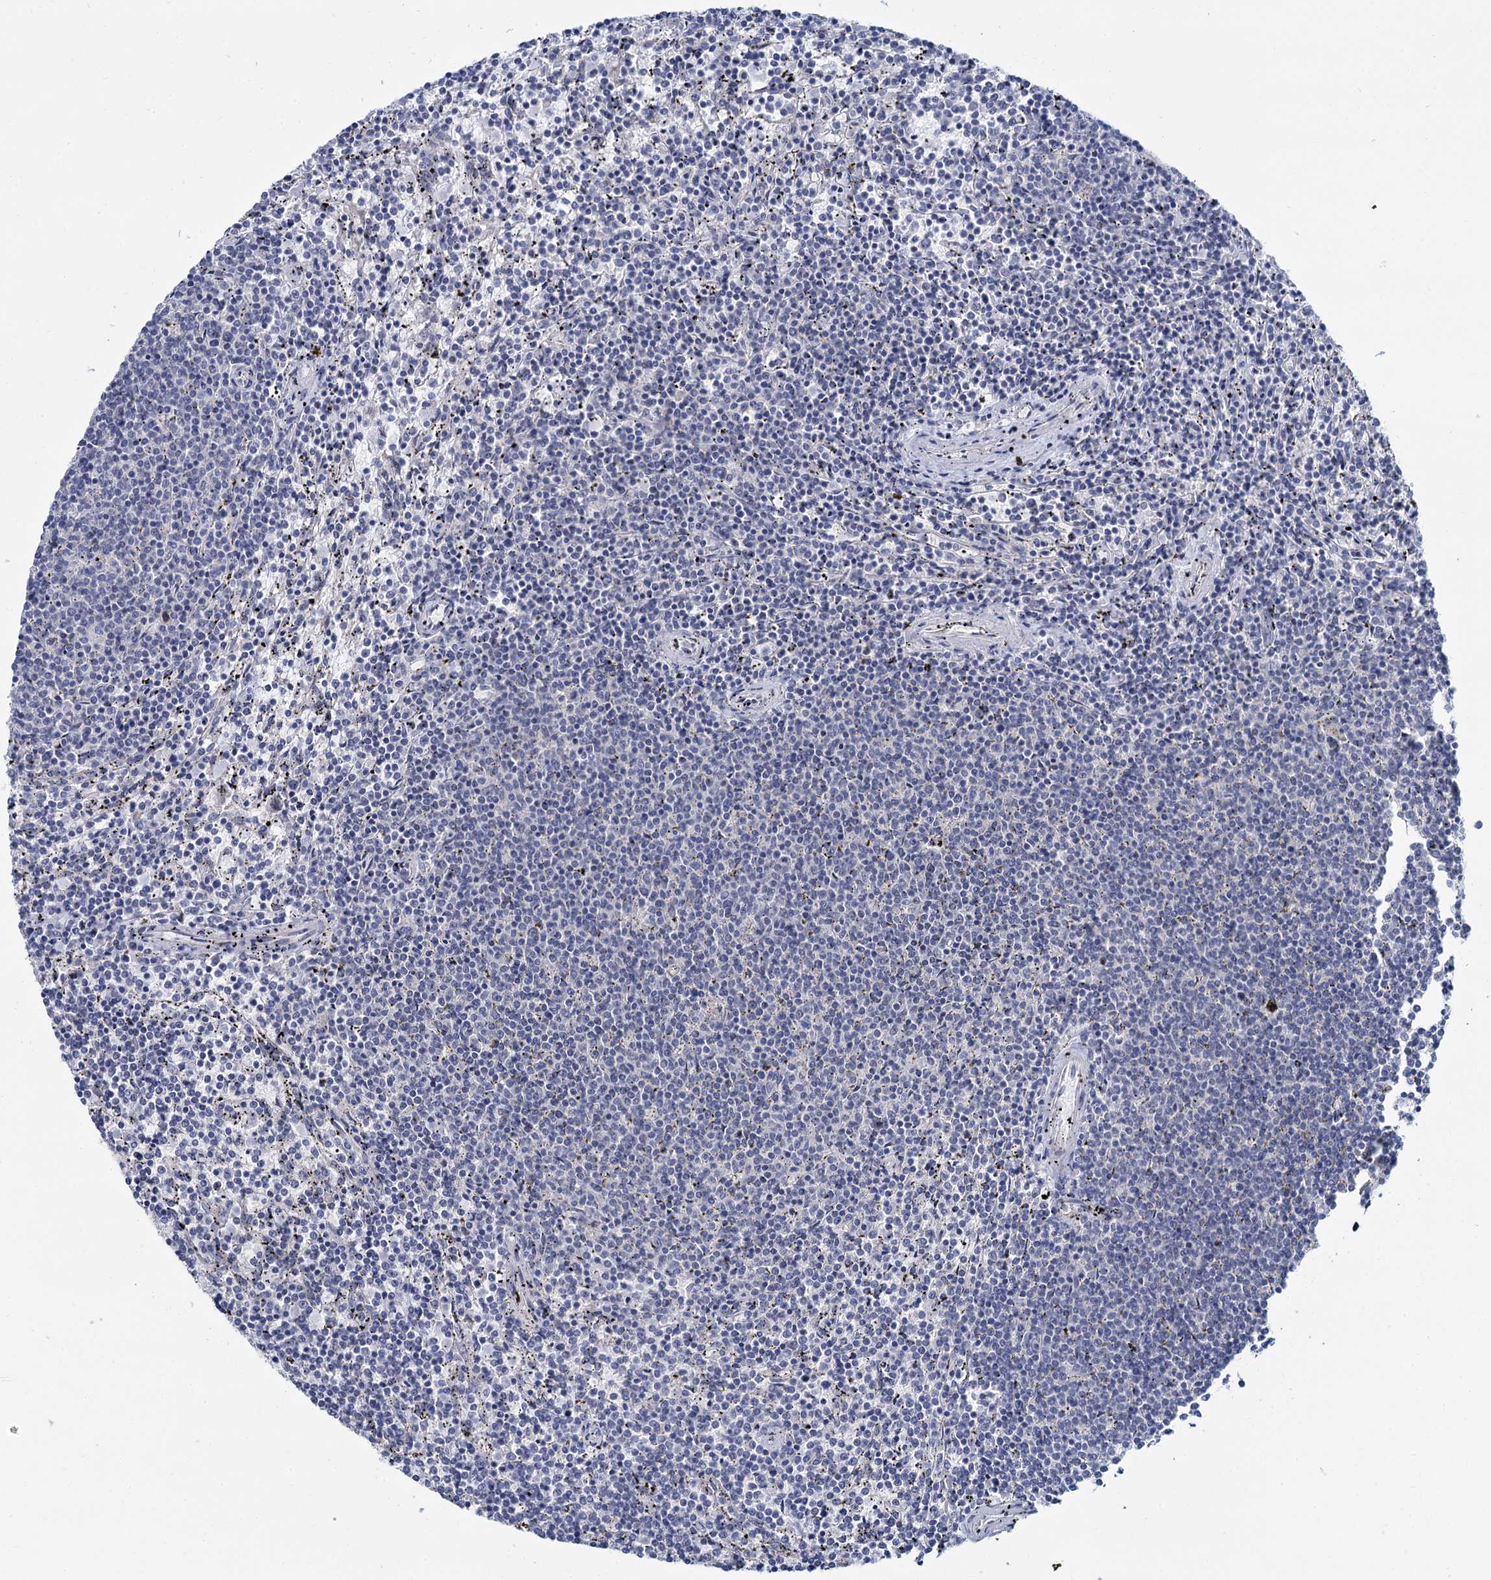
{"staining": {"intensity": "negative", "quantity": "none", "location": "none"}, "tissue": "lymphoma", "cell_type": "Tumor cells", "image_type": "cancer", "snomed": [{"axis": "morphology", "description": "Malignant lymphoma, non-Hodgkin's type, Low grade"}, {"axis": "topography", "description": "Spleen"}], "caption": "An image of lymphoma stained for a protein demonstrates no brown staining in tumor cells.", "gene": "ACRBP", "patient": {"sex": "female", "age": 50}}